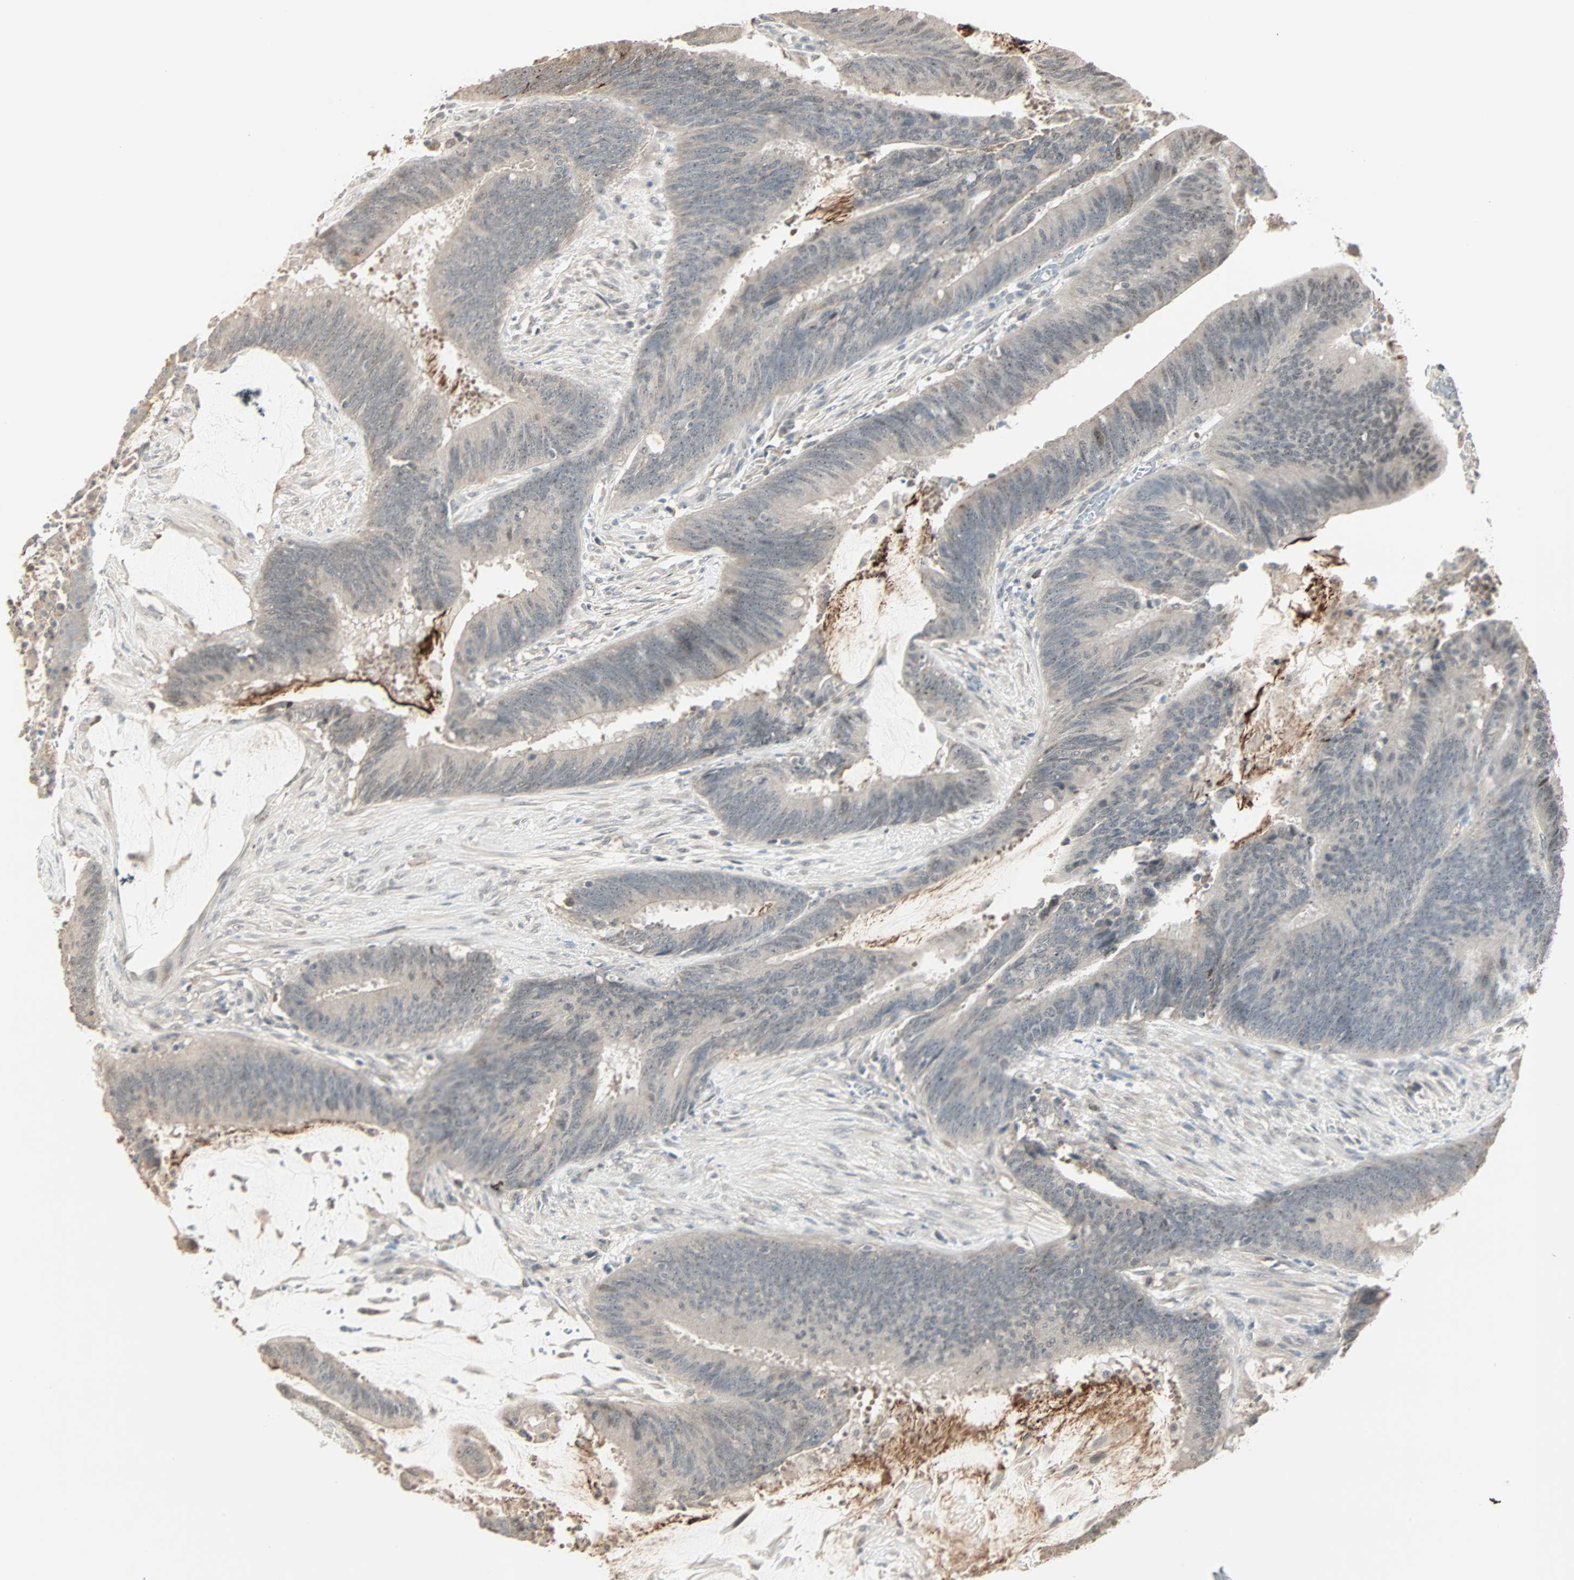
{"staining": {"intensity": "weak", "quantity": ">75%", "location": "cytoplasmic/membranous,nuclear"}, "tissue": "colorectal cancer", "cell_type": "Tumor cells", "image_type": "cancer", "snomed": [{"axis": "morphology", "description": "Adenocarcinoma, NOS"}, {"axis": "topography", "description": "Rectum"}], "caption": "There is low levels of weak cytoplasmic/membranous and nuclear staining in tumor cells of colorectal adenocarcinoma, as demonstrated by immunohistochemical staining (brown color).", "gene": "KDM4A", "patient": {"sex": "female", "age": 66}}